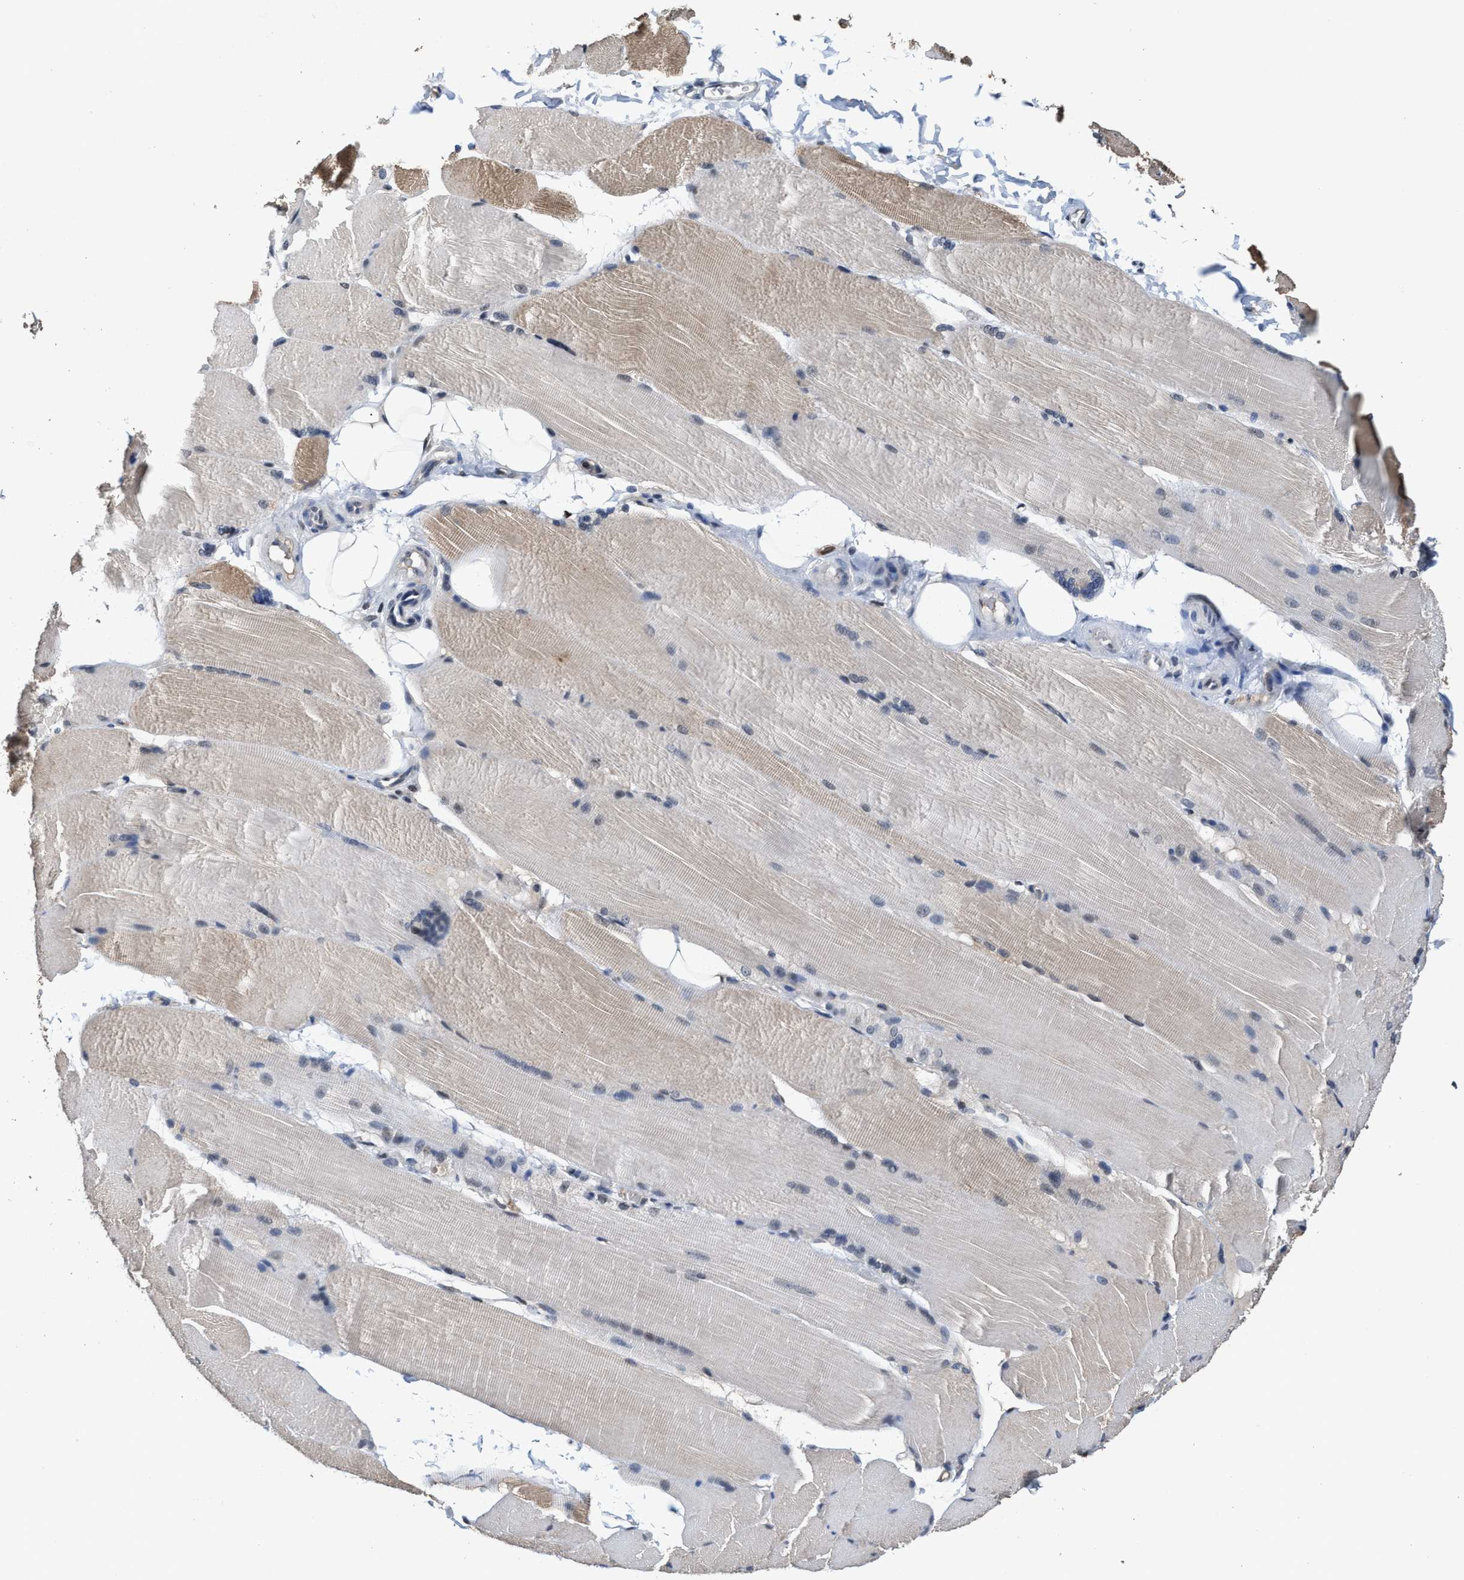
{"staining": {"intensity": "weak", "quantity": "25%-75%", "location": "cytoplasmic/membranous"}, "tissue": "skeletal muscle", "cell_type": "Myocytes", "image_type": "normal", "snomed": [{"axis": "morphology", "description": "Normal tissue, NOS"}, {"axis": "topography", "description": "Skin"}, {"axis": "topography", "description": "Skeletal muscle"}], "caption": "About 25%-75% of myocytes in normal human skeletal muscle reveal weak cytoplasmic/membranous protein positivity as visualized by brown immunohistochemical staining.", "gene": "ZNF20", "patient": {"sex": "male", "age": 83}}